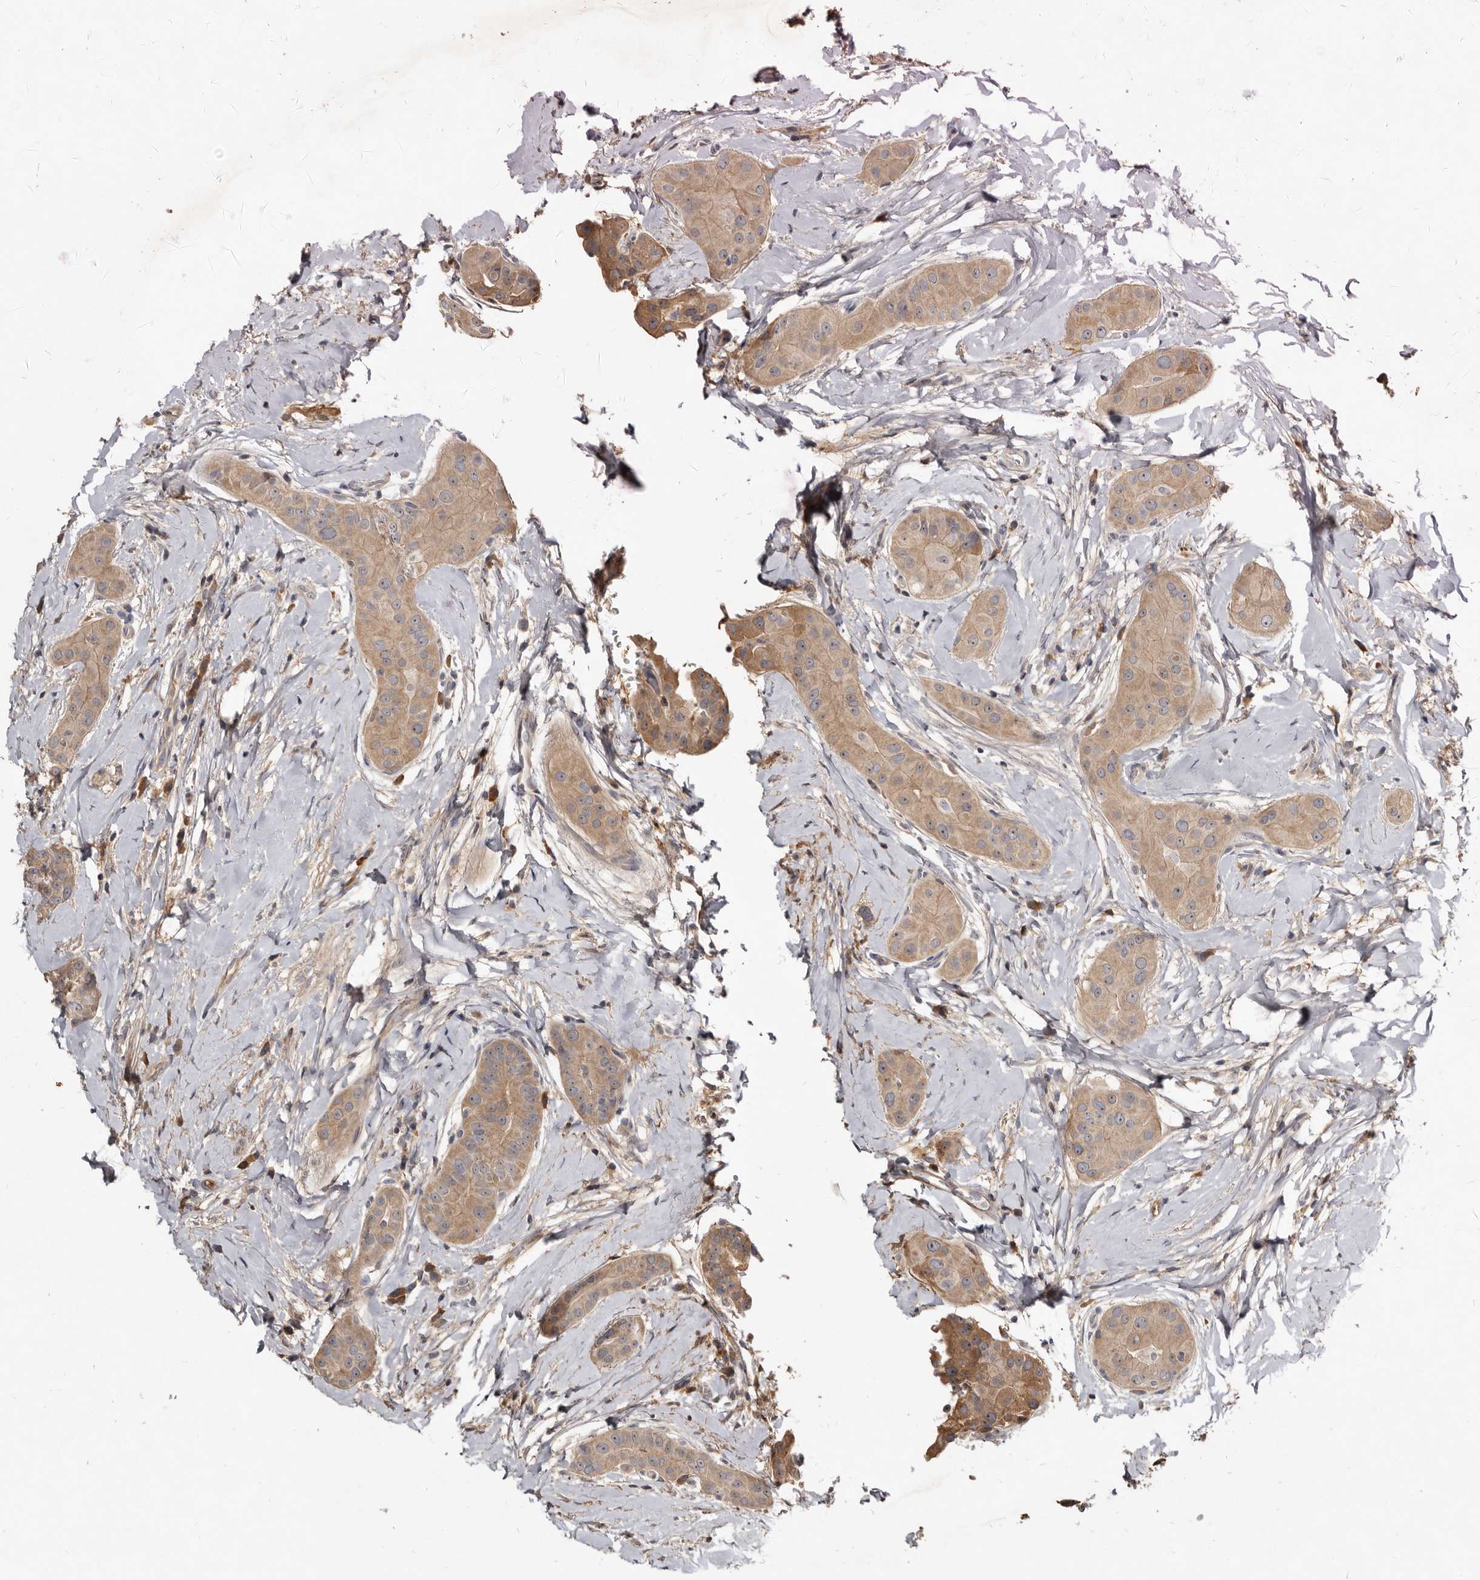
{"staining": {"intensity": "moderate", "quantity": ">75%", "location": "cytoplasmic/membranous"}, "tissue": "thyroid cancer", "cell_type": "Tumor cells", "image_type": "cancer", "snomed": [{"axis": "morphology", "description": "Papillary adenocarcinoma, NOS"}, {"axis": "topography", "description": "Thyroid gland"}], "caption": "Protein expression analysis of human thyroid papillary adenocarcinoma reveals moderate cytoplasmic/membranous staining in about >75% of tumor cells. (DAB (3,3'-diaminobenzidine) = brown stain, brightfield microscopy at high magnification).", "gene": "TTC39A", "patient": {"sex": "male", "age": 33}}